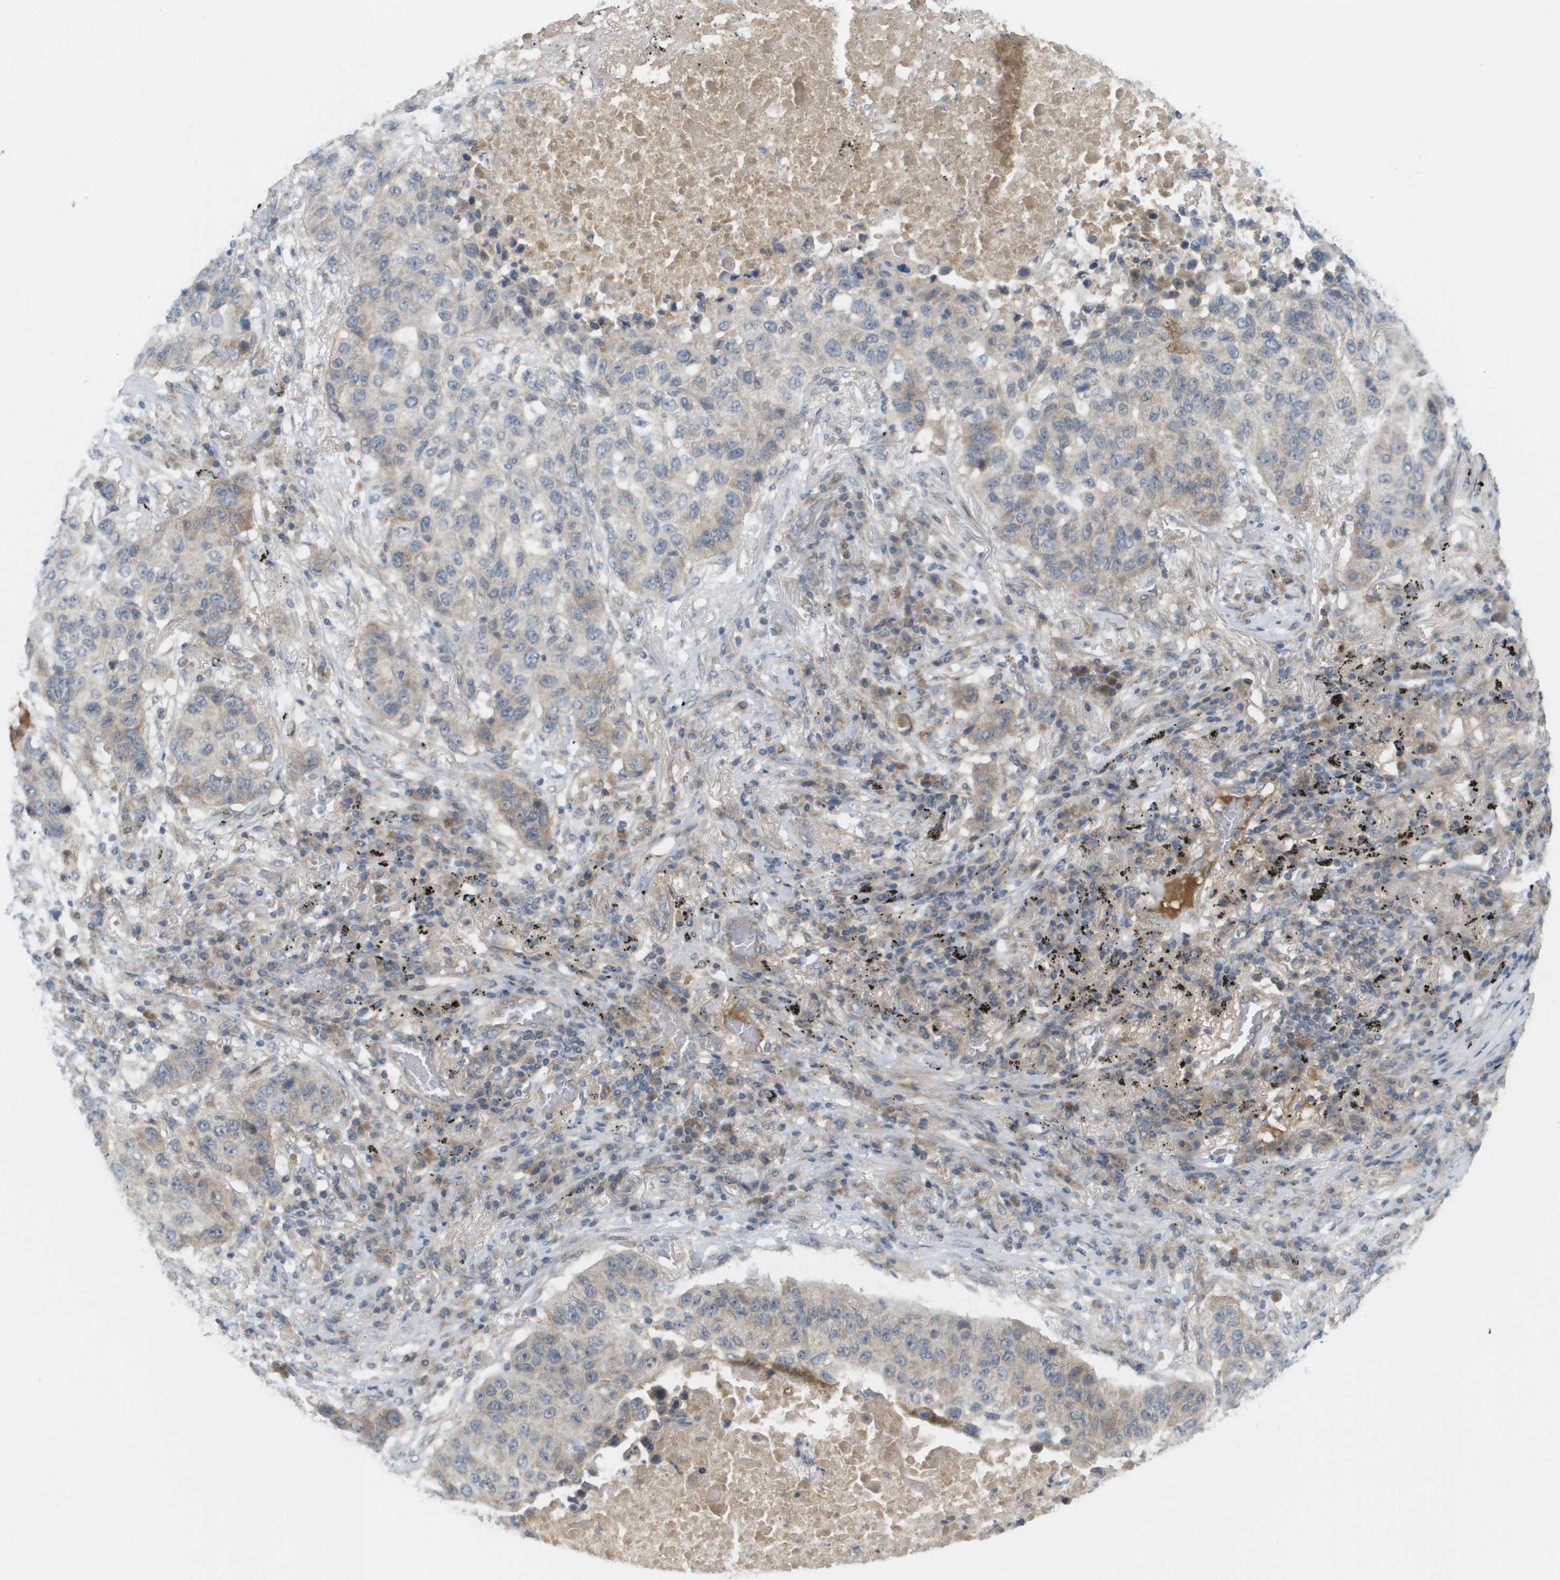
{"staining": {"intensity": "weak", "quantity": "<25%", "location": "cytoplasmic/membranous"}, "tissue": "lung cancer", "cell_type": "Tumor cells", "image_type": "cancer", "snomed": [{"axis": "morphology", "description": "Squamous cell carcinoma, NOS"}, {"axis": "topography", "description": "Lung"}], "caption": "Tumor cells show no significant protein expression in squamous cell carcinoma (lung).", "gene": "PROC", "patient": {"sex": "male", "age": 57}}